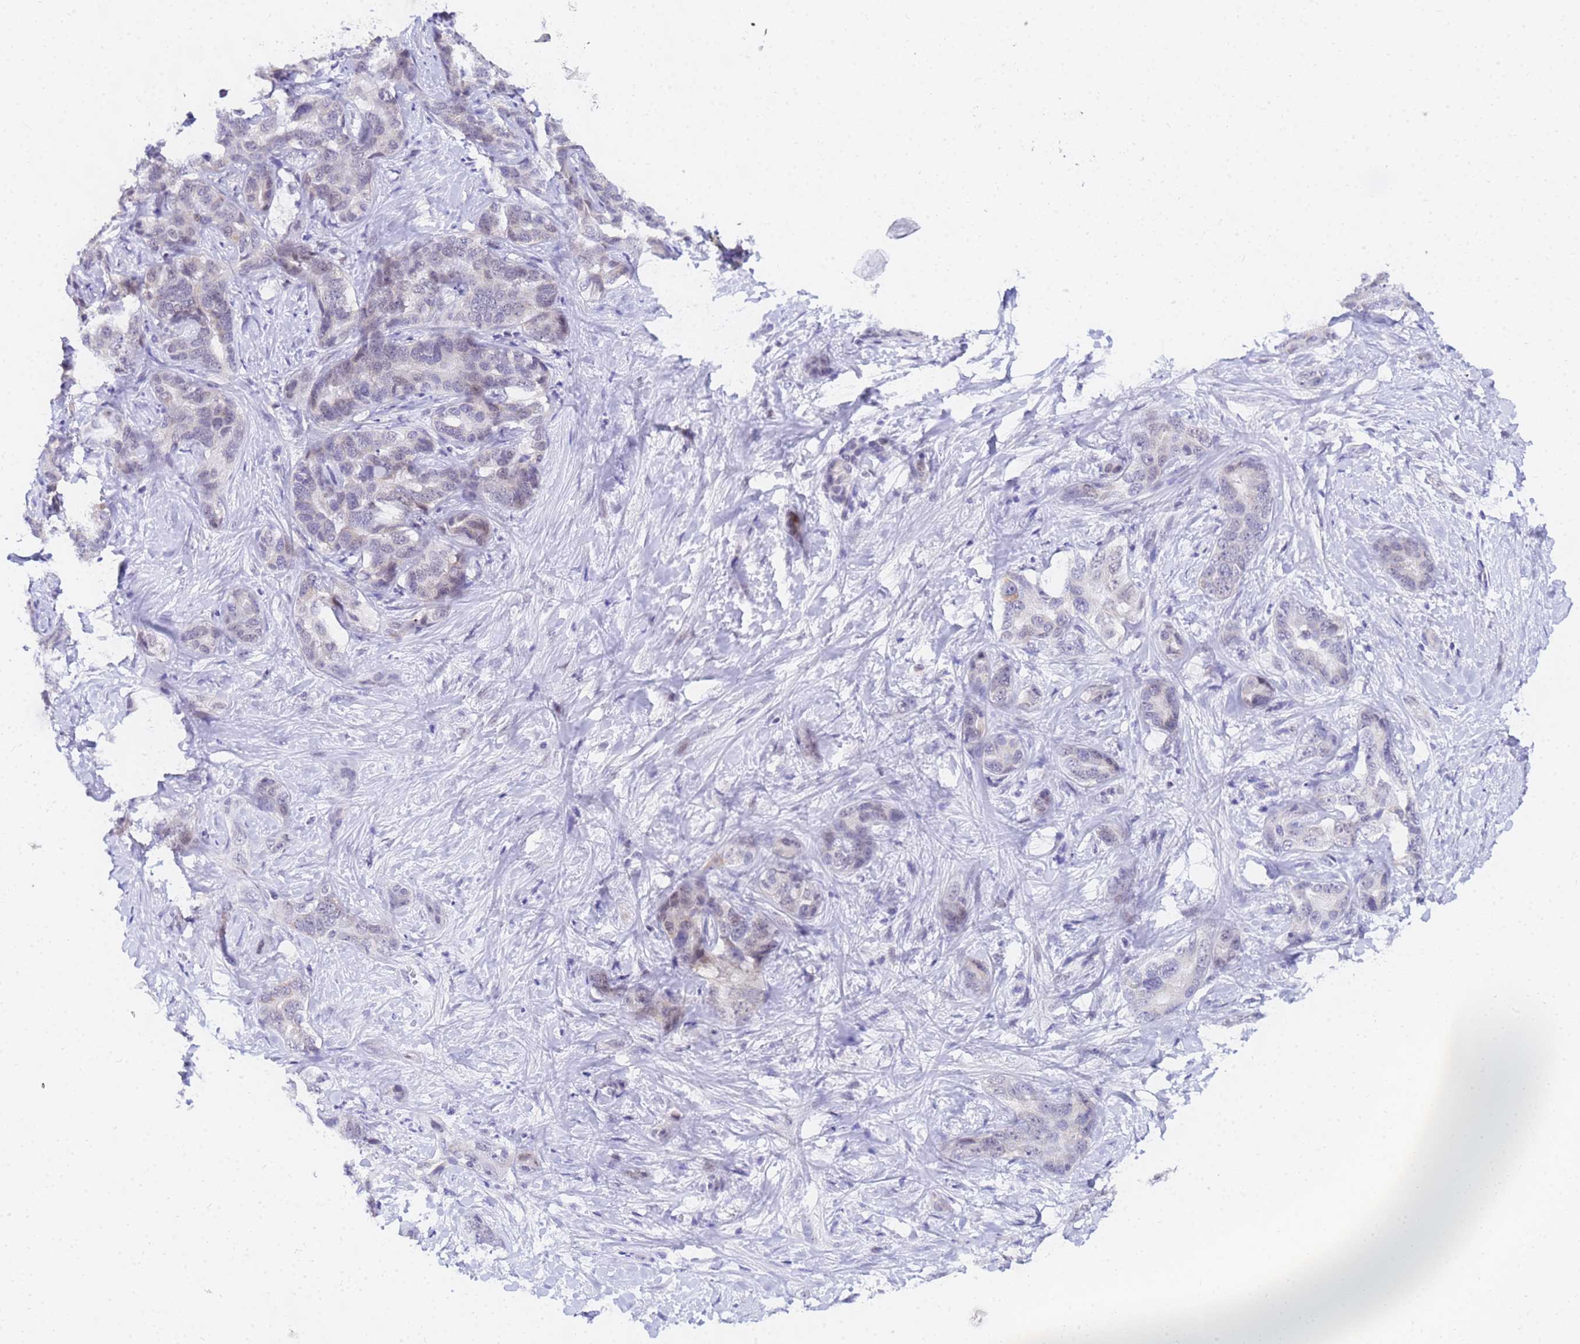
{"staining": {"intensity": "negative", "quantity": "none", "location": "none"}, "tissue": "liver cancer", "cell_type": "Tumor cells", "image_type": "cancer", "snomed": [{"axis": "morphology", "description": "Cholangiocarcinoma"}, {"axis": "topography", "description": "Liver"}], "caption": "Human liver cholangiocarcinoma stained for a protein using immunohistochemistry reveals no staining in tumor cells.", "gene": "CKMT1A", "patient": {"sex": "male", "age": 59}}